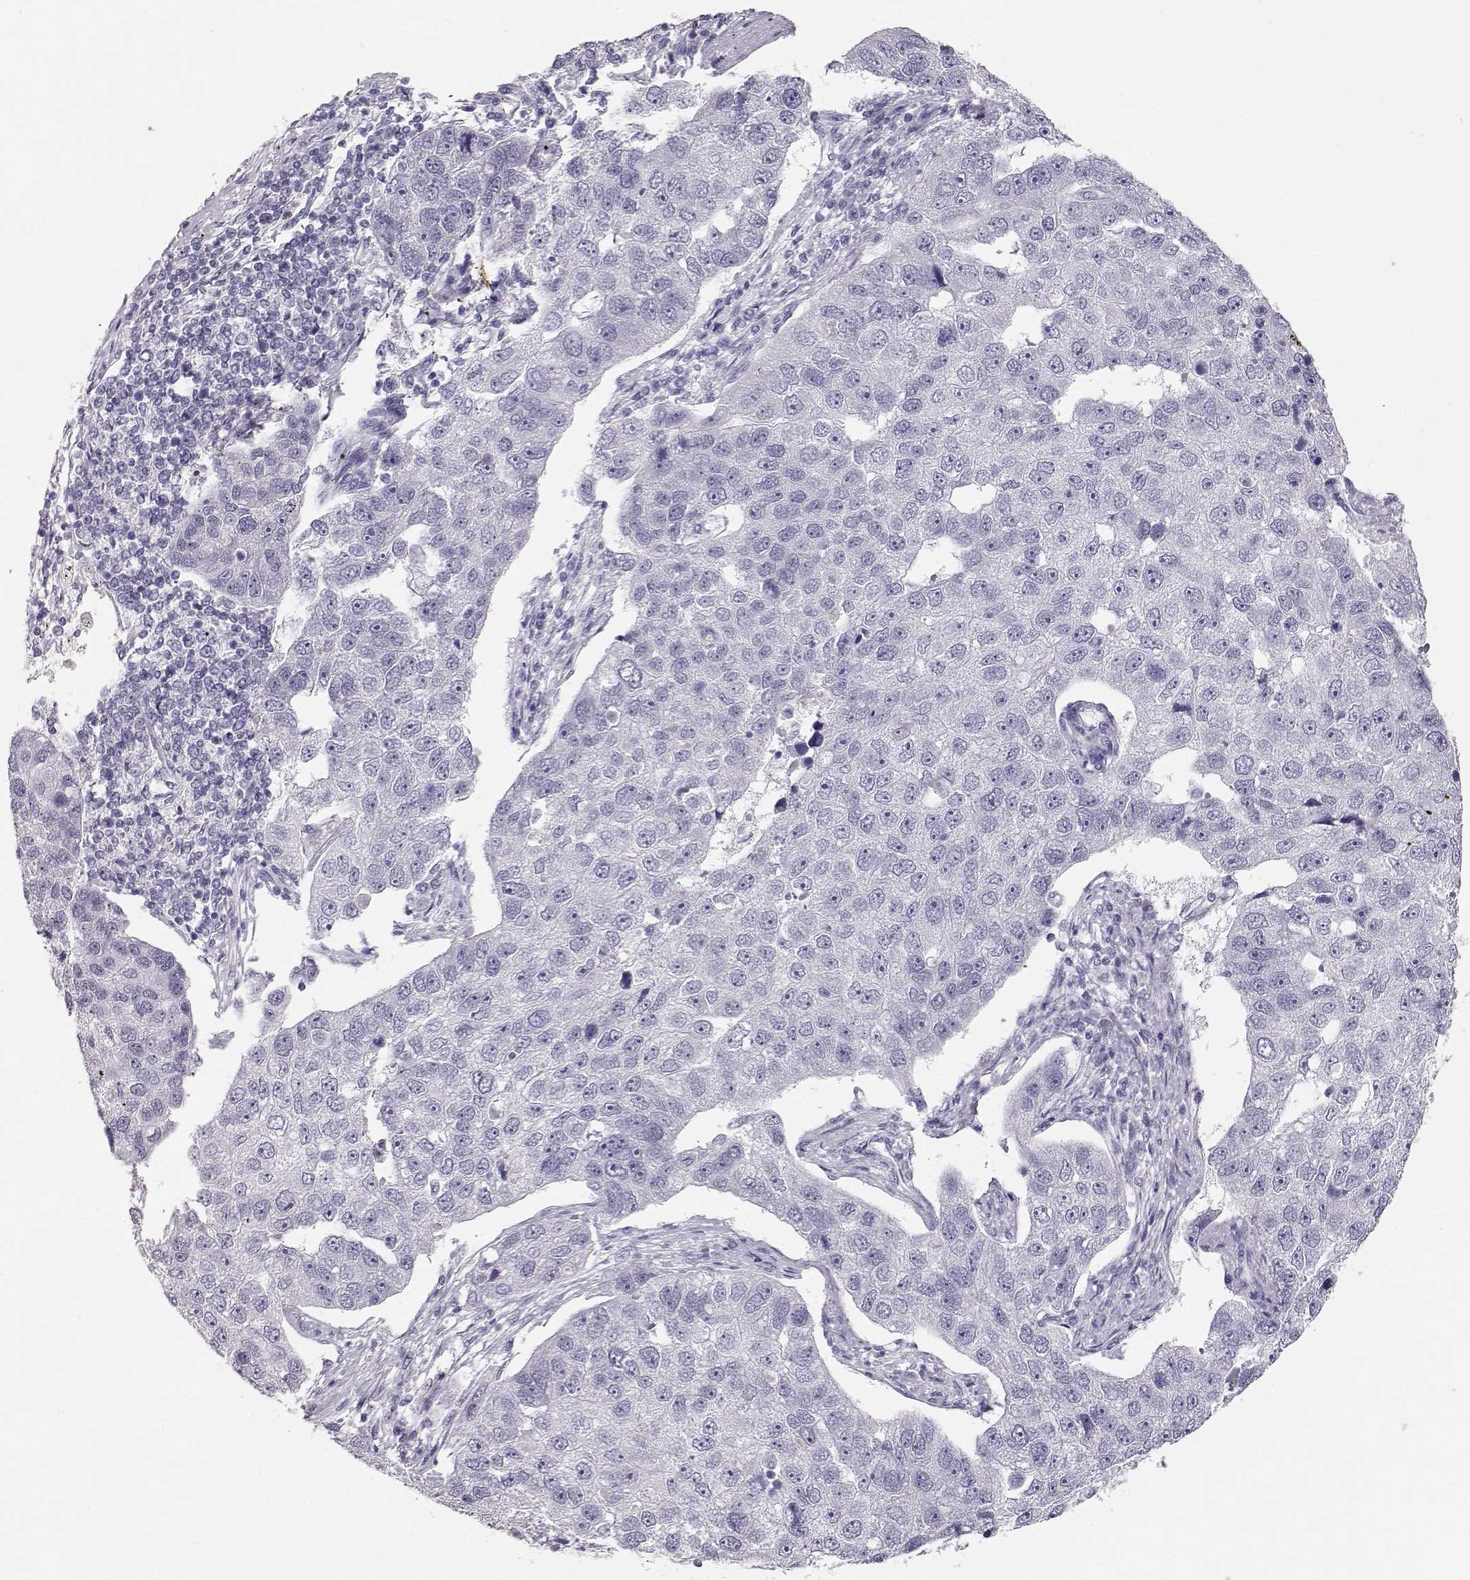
{"staining": {"intensity": "negative", "quantity": "none", "location": "none"}, "tissue": "pancreatic cancer", "cell_type": "Tumor cells", "image_type": "cancer", "snomed": [{"axis": "morphology", "description": "Adenocarcinoma, NOS"}, {"axis": "topography", "description": "Pancreas"}], "caption": "This is an immunohistochemistry image of human pancreatic cancer. There is no expression in tumor cells.", "gene": "MAGEC1", "patient": {"sex": "female", "age": 61}}